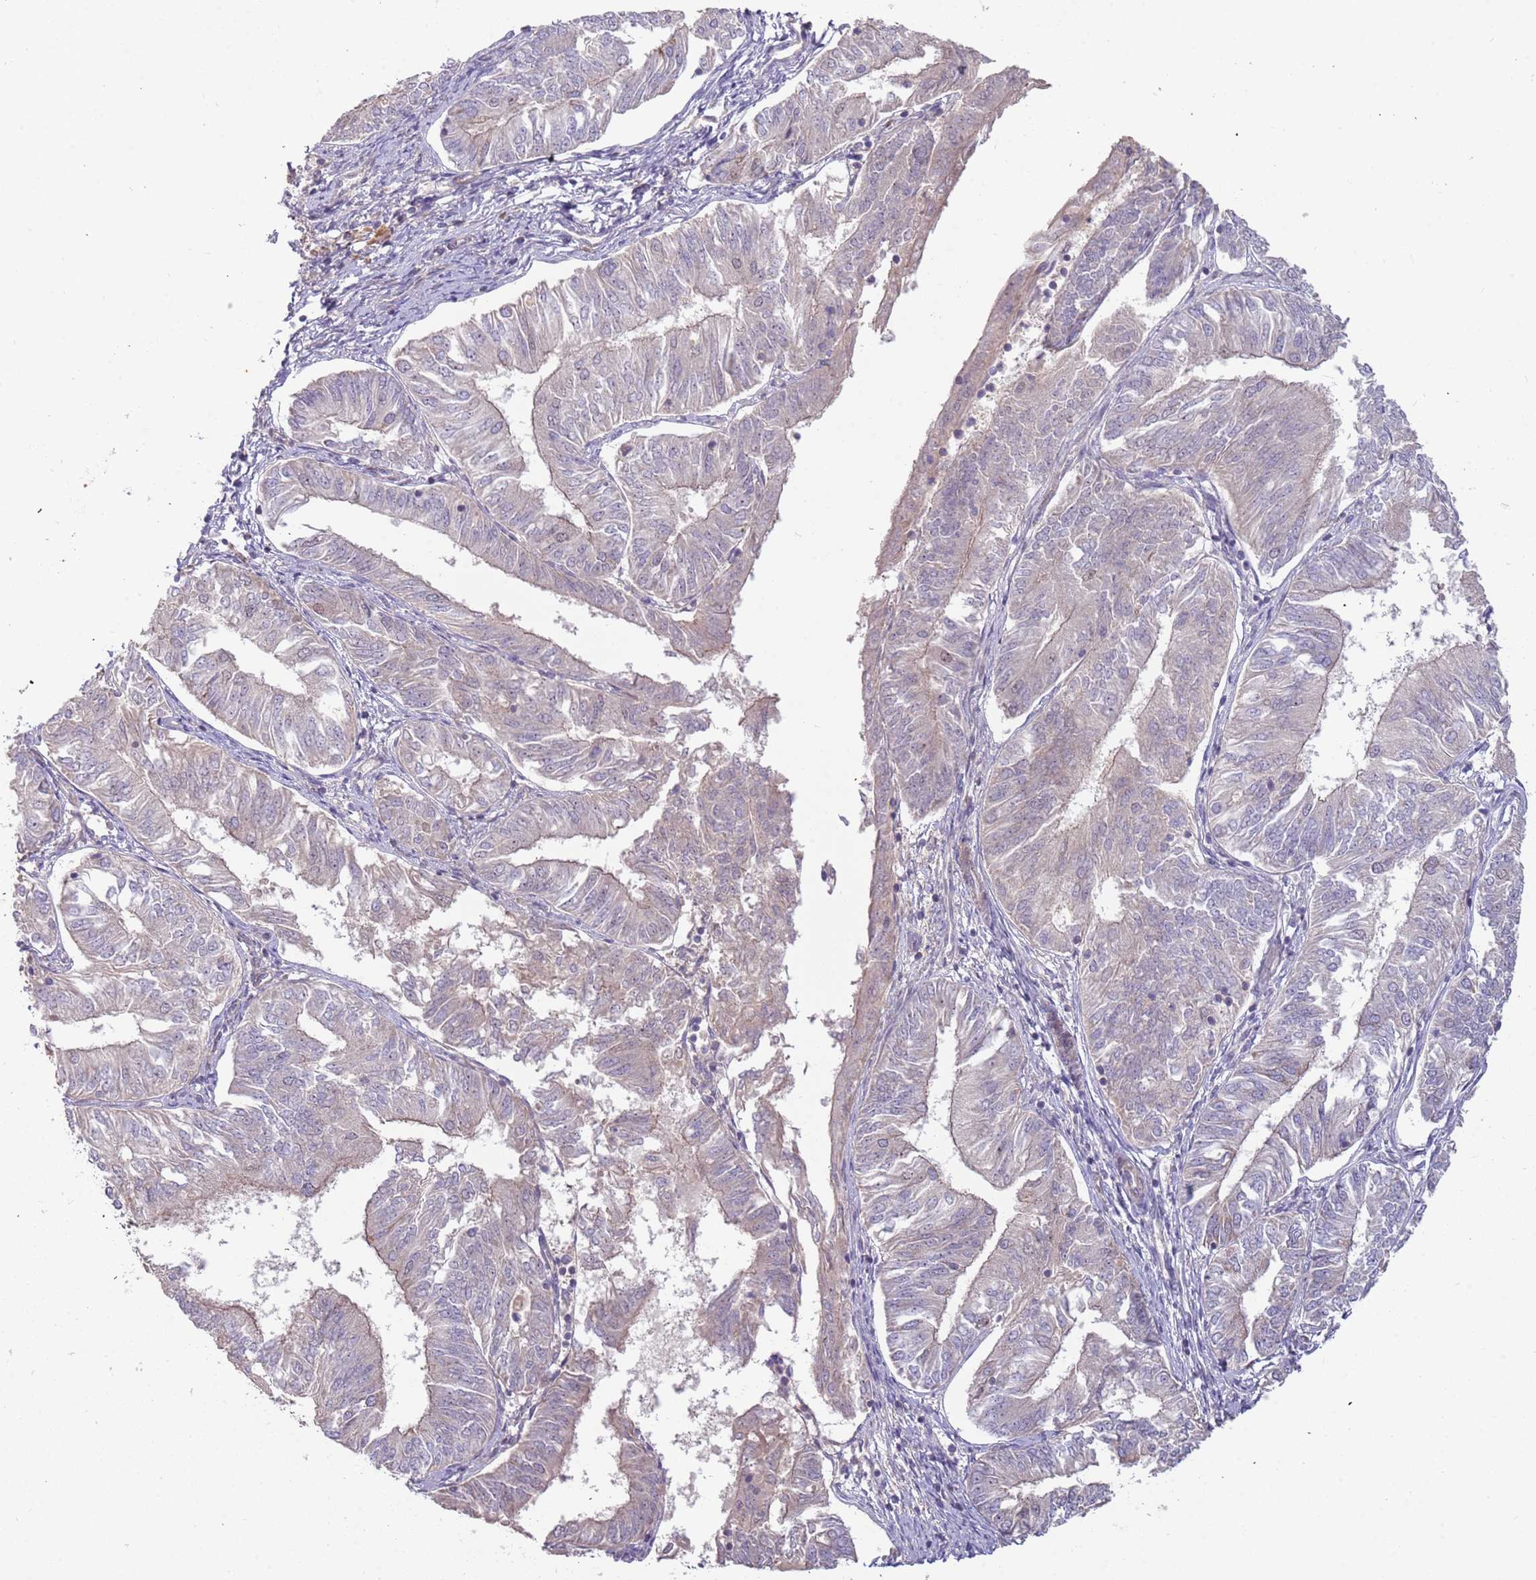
{"staining": {"intensity": "weak", "quantity": "<25%", "location": "cytoplasmic/membranous"}, "tissue": "endometrial cancer", "cell_type": "Tumor cells", "image_type": "cancer", "snomed": [{"axis": "morphology", "description": "Adenocarcinoma, NOS"}, {"axis": "topography", "description": "Endometrium"}], "caption": "The IHC image has no significant expression in tumor cells of adenocarcinoma (endometrial) tissue.", "gene": "TRAPPC6B", "patient": {"sex": "female", "age": 58}}